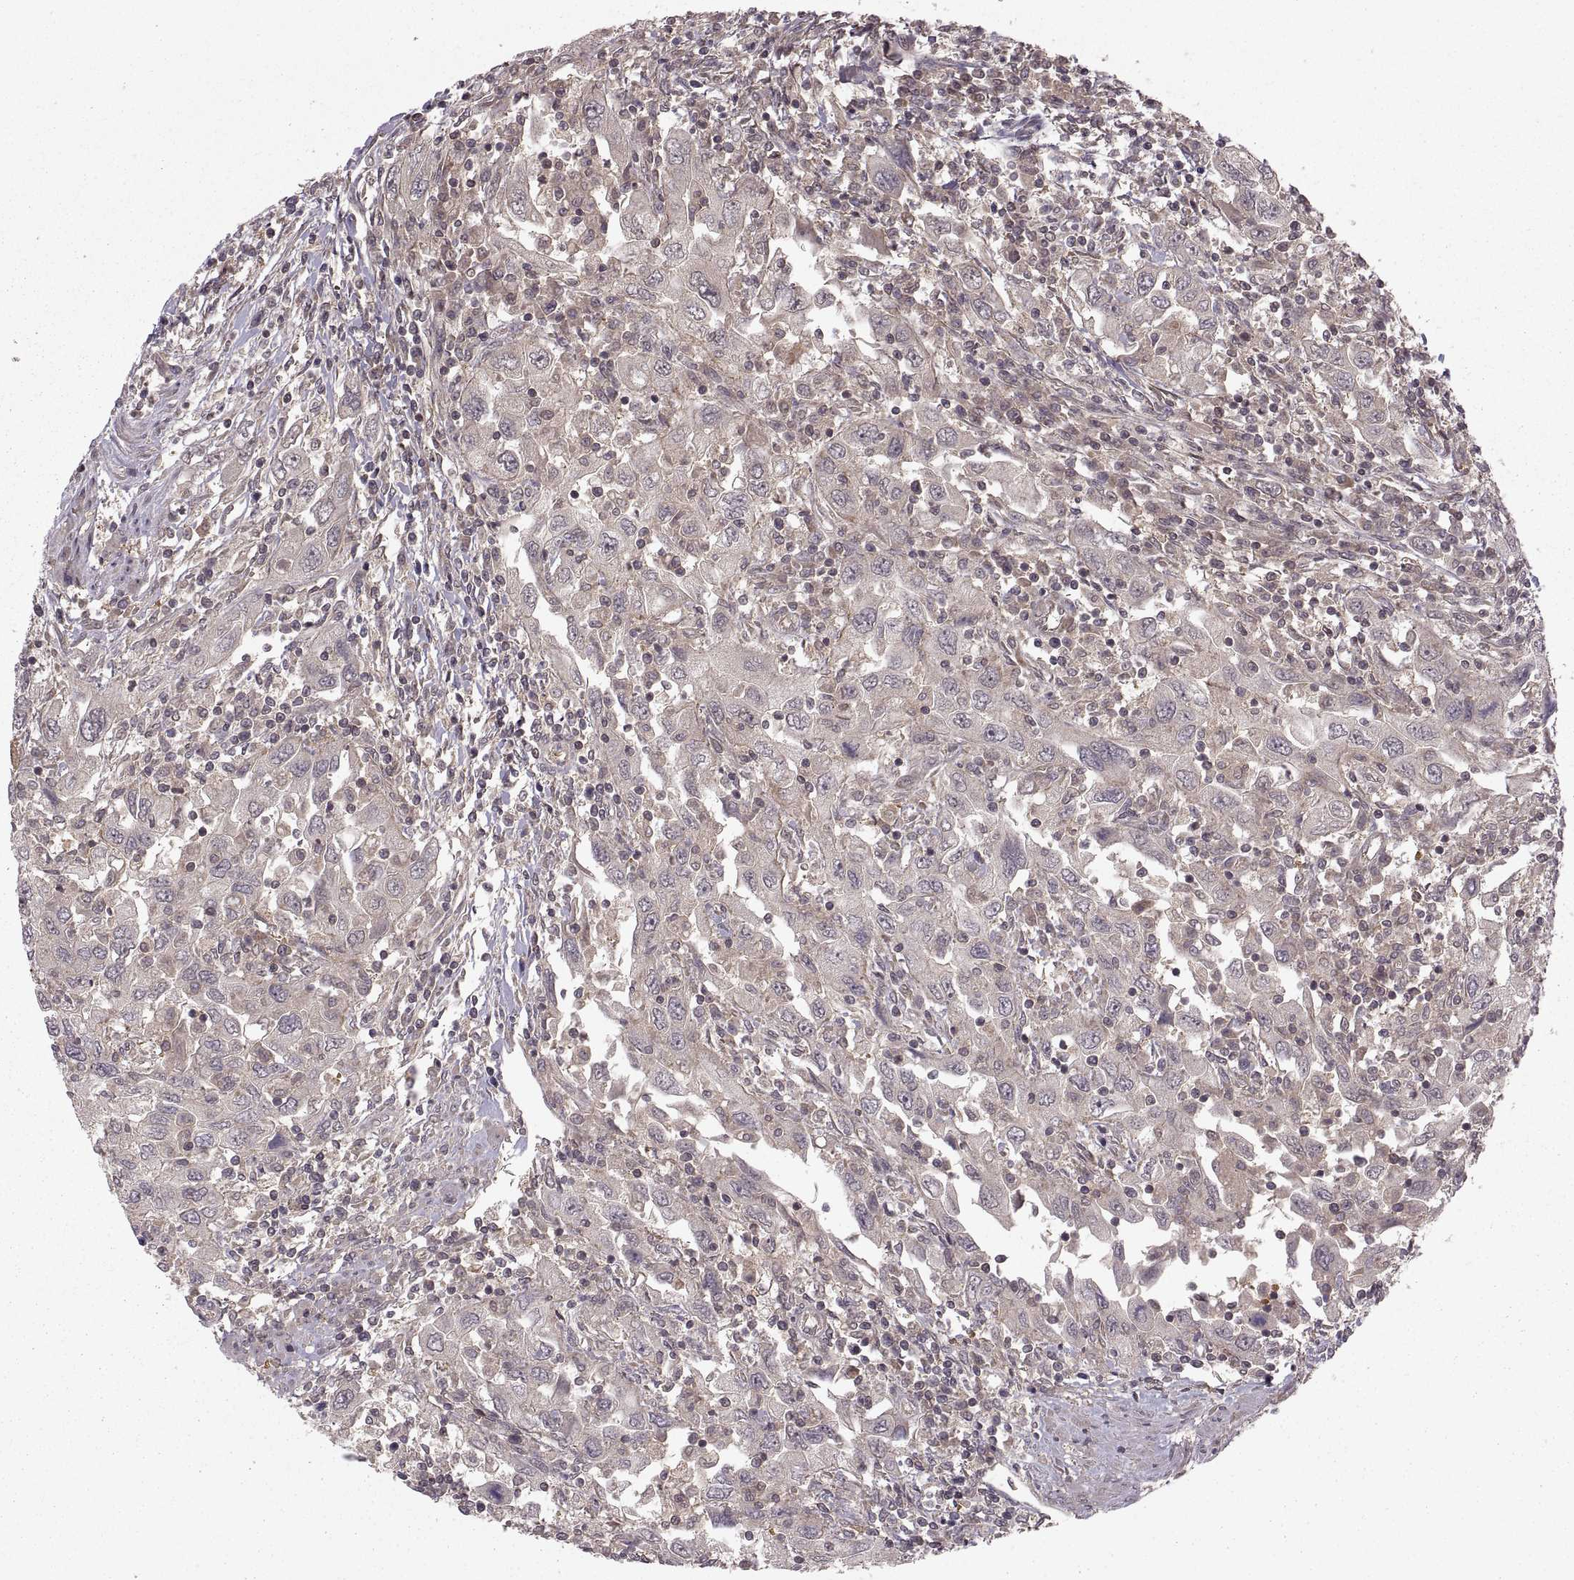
{"staining": {"intensity": "negative", "quantity": "none", "location": "none"}, "tissue": "urothelial cancer", "cell_type": "Tumor cells", "image_type": "cancer", "snomed": [{"axis": "morphology", "description": "Urothelial carcinoma, High grade"}, {"axis": "topography", "description": "Urinary bladder"}], "caption": "Tumor cells show no significant expression in urothelial cancer. (DAB immunohistochemistry (IHC) visualized using brightfield microscopy, high magnification).", "gene": "DEDD", "patient": {"sex": "male", "age": 76}}